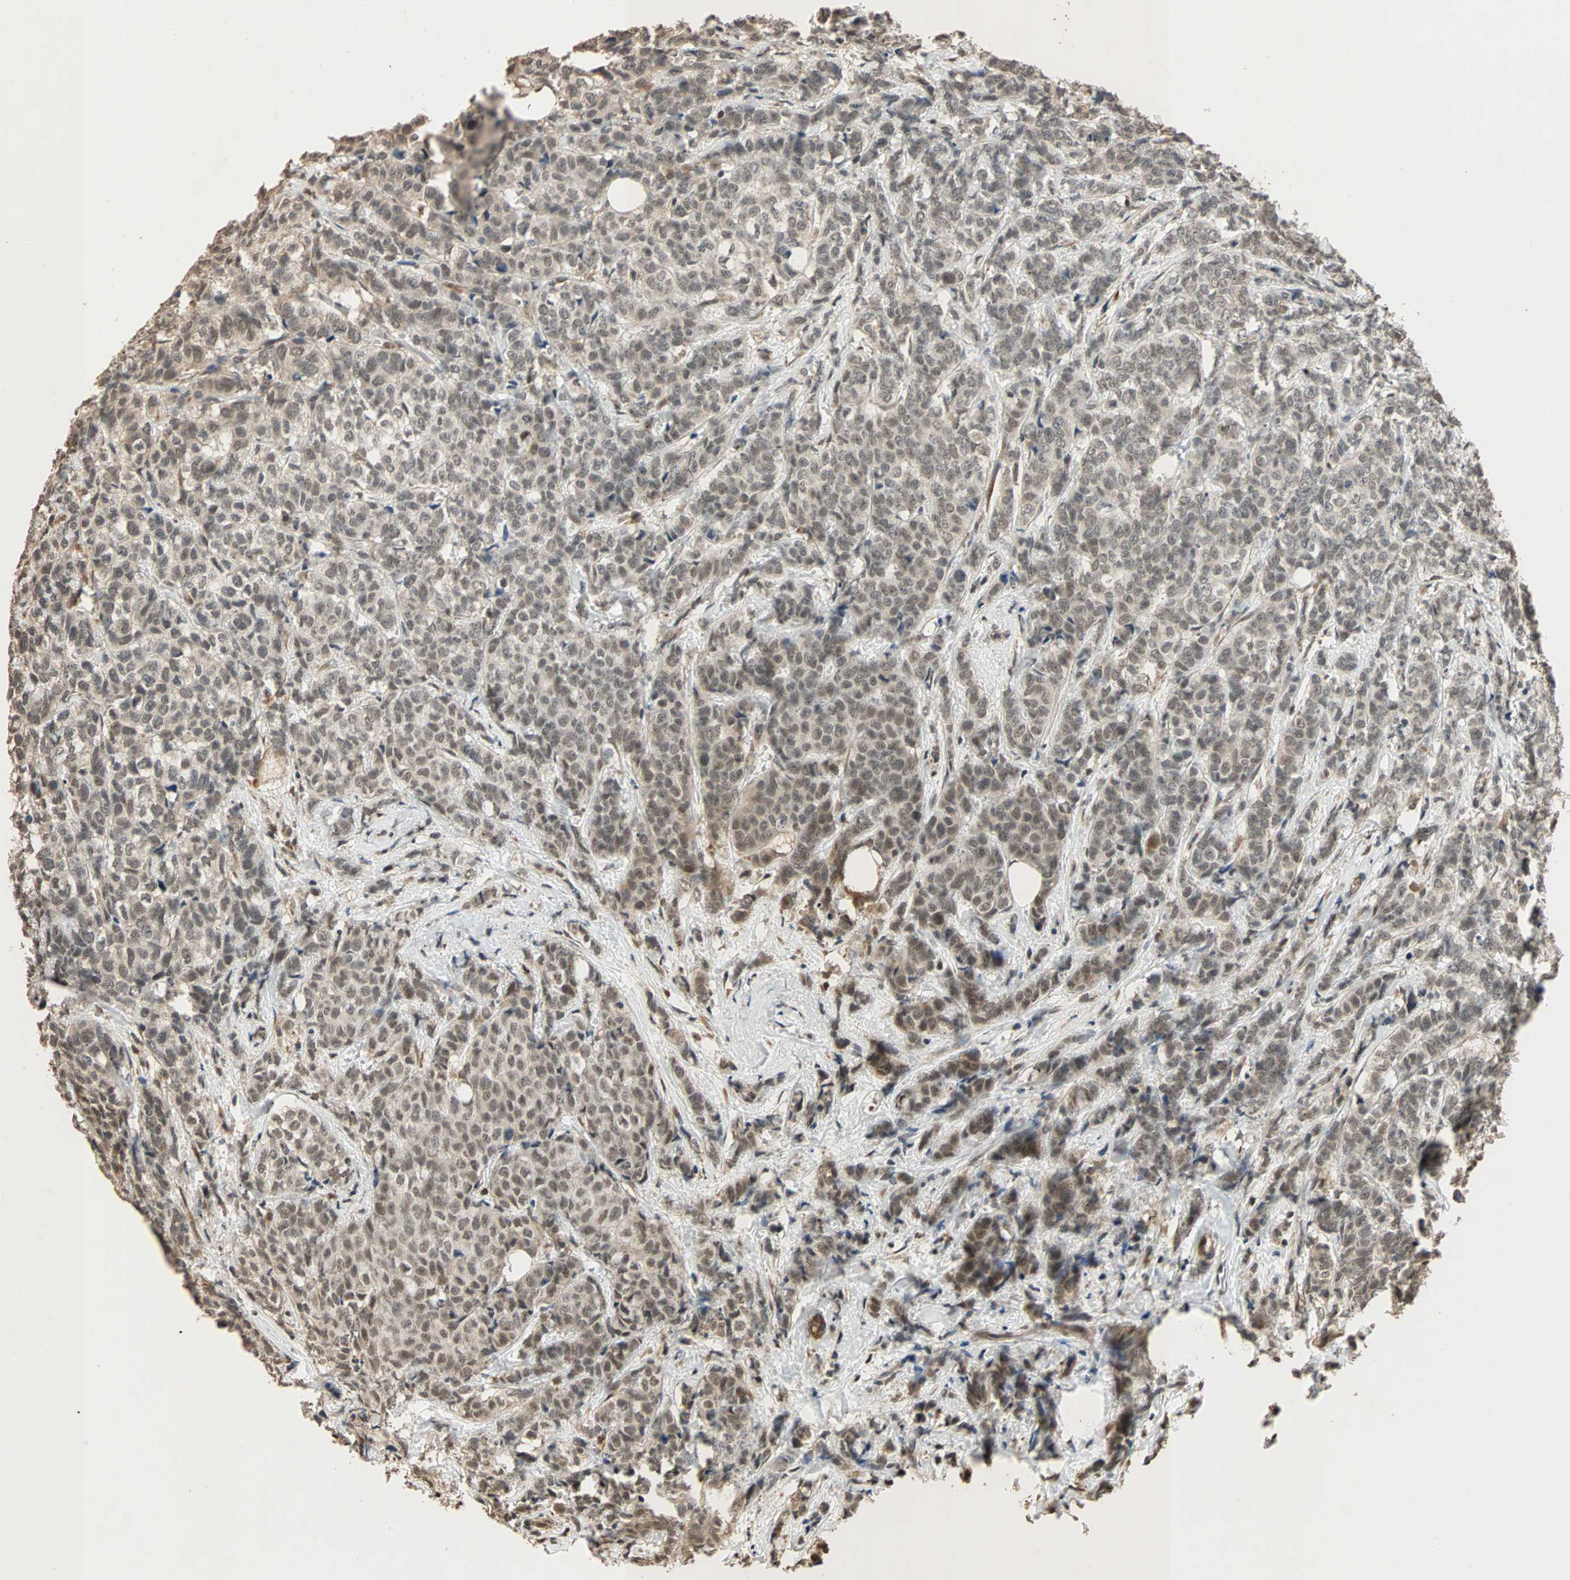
{"staining": {"intensity": "moderate", "quantity": ">75%", "location": "cytoplasmic/membranous,nuclear"}, "tissue": "breast cancer", "cell_type": "Tumor cells", "image_type": "cancer", "snomed": [{"axis": "morphology", "description": "Lobular carcinoma"}, {"axis": "topography", "description": "Breast"}], "caption": "Immunohistochemistry (IHC) staining of breast cancer (lobular carcinoma), which demonstrates medium levels of moderate cytoplasmic/membranous and nuclear positivity in about >75% of tumor cells indicating moderate cytoplasmic/membranous and nuclear protein expression. The staining was performed using DAB (3,3'-diaminobenzidine) (brown) for protein detection and nuclei were counterstained in hematoxylin (blue).", "gene": "CDC5L", "patient": {"sex": "female", "age": 60}}